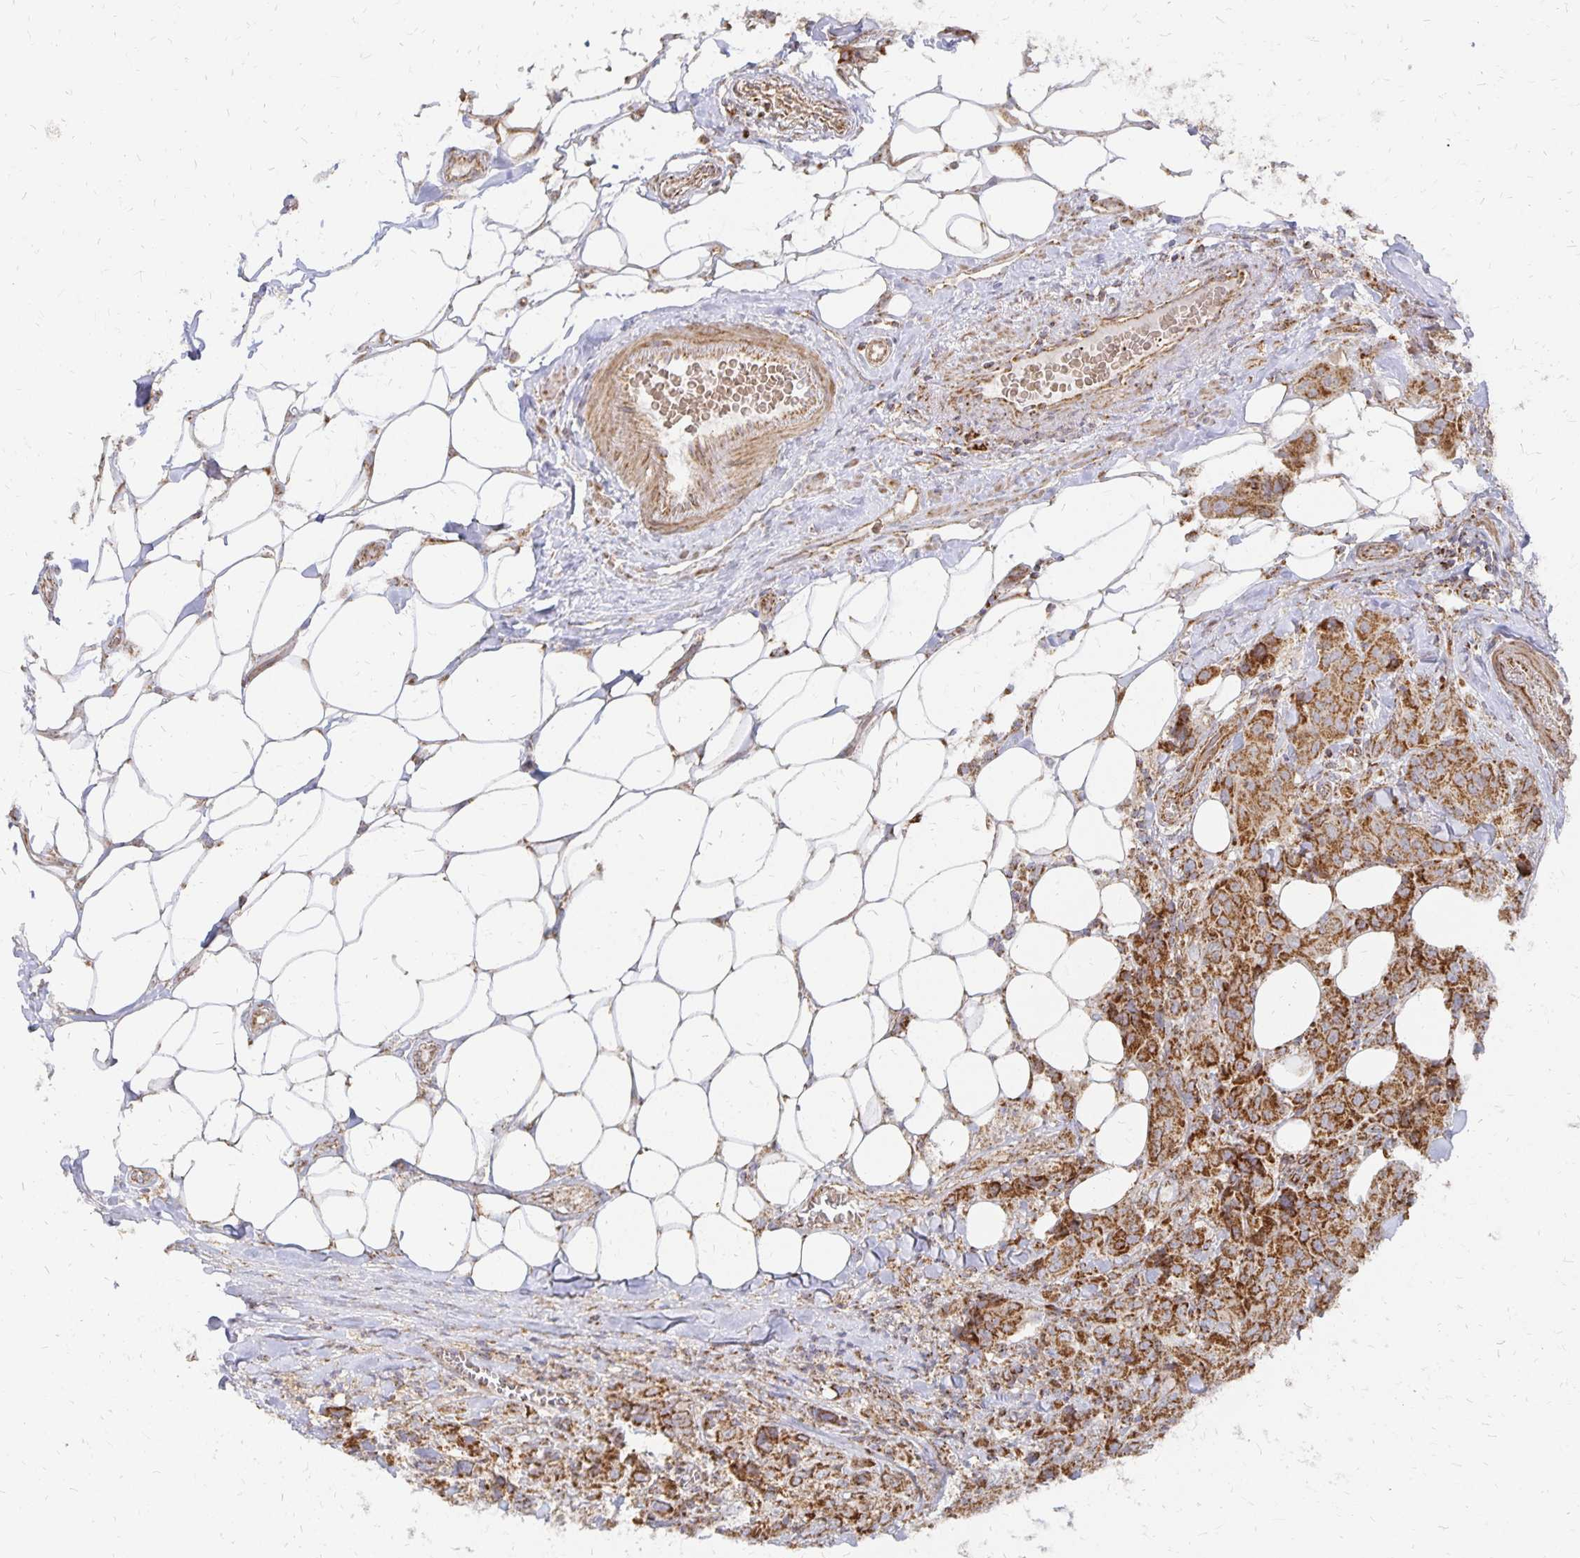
{"staining": {"intensity": "strong", "quantity": ">75%", "location": "cytoplasmic/membranous"}, "tissue": "breast cancer", "cell_type": "Tumor cells", "image_type": "cancer", "snomed": [{"axis": "morphology", "description": "Normal tissue, NOS"}, {"axis": "morphology", "description": "Duct carcinoma"}, {"axis": "topography", "description": "Breast"}], "caption": "This is a photomicrograph of IHC staining of breast cancer, which shows strong staining in the cytoplasmic/membranous of tumor cells.", "gene": "STOML2", "patient": {"sex": "female", "age": 43}}